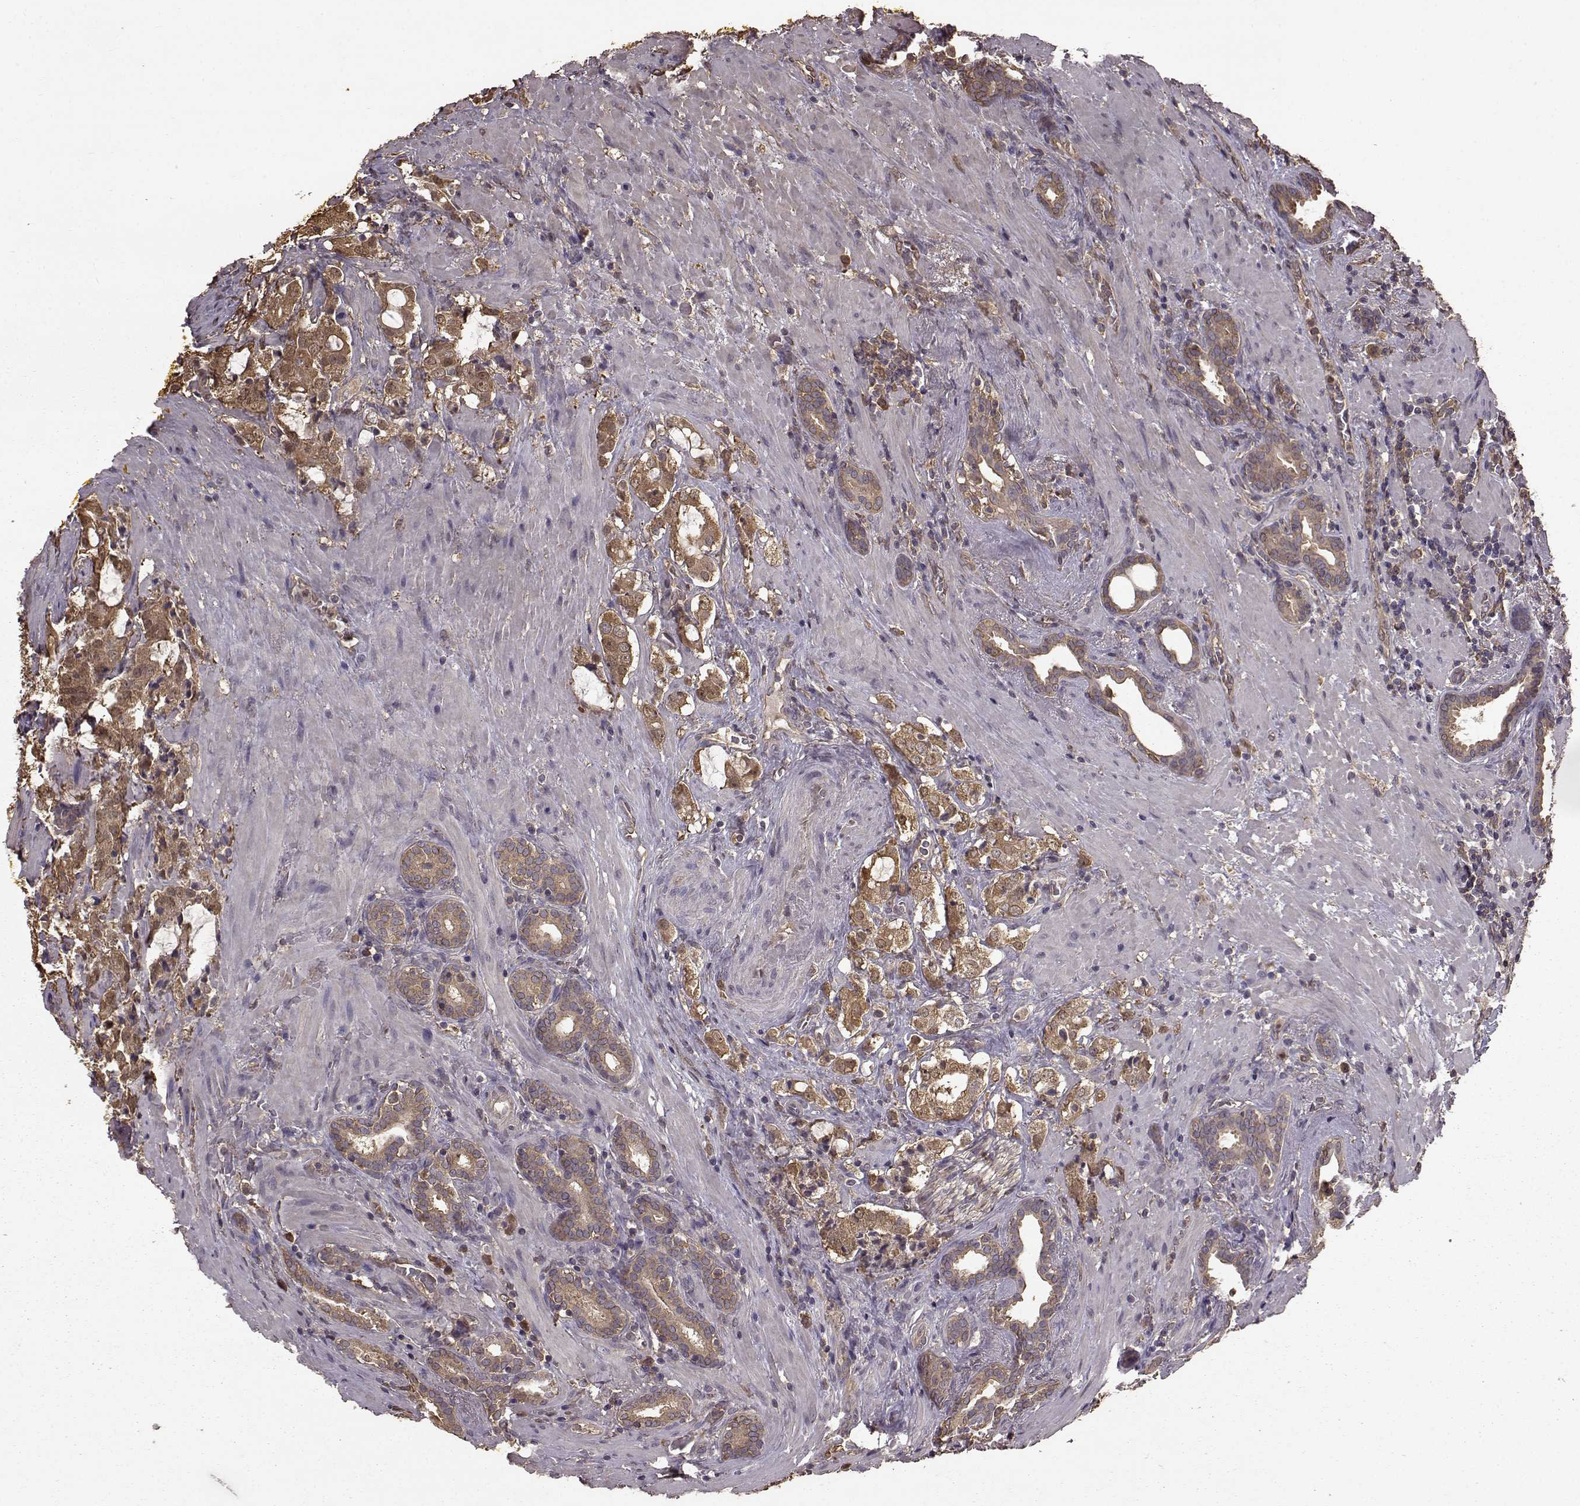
{"staining": {"intensity": "strong", "quantity": "25%-75%", "location": "cytoplasmic/membranous"}, "tissue": "prostate cancer", "cell_type": "Tumor cells", "image_type": "cancer", "snomed": [{"axis": "morphology", "description": "Adenocarcinoma, NOS"}, {"axis": "topography", "description": "Prostate"}], "caption": "Prostate cancer (adenocarcinoma) stained with DAB (3,3'-diaminobenzidine) IHC demonstrates high levels of strong cytoplasmic/membranous positivity in approximately 25%-75% of tumor cells.", "gene": "NME1-NME2", "patient": {"sex": "male", "age": 66}}